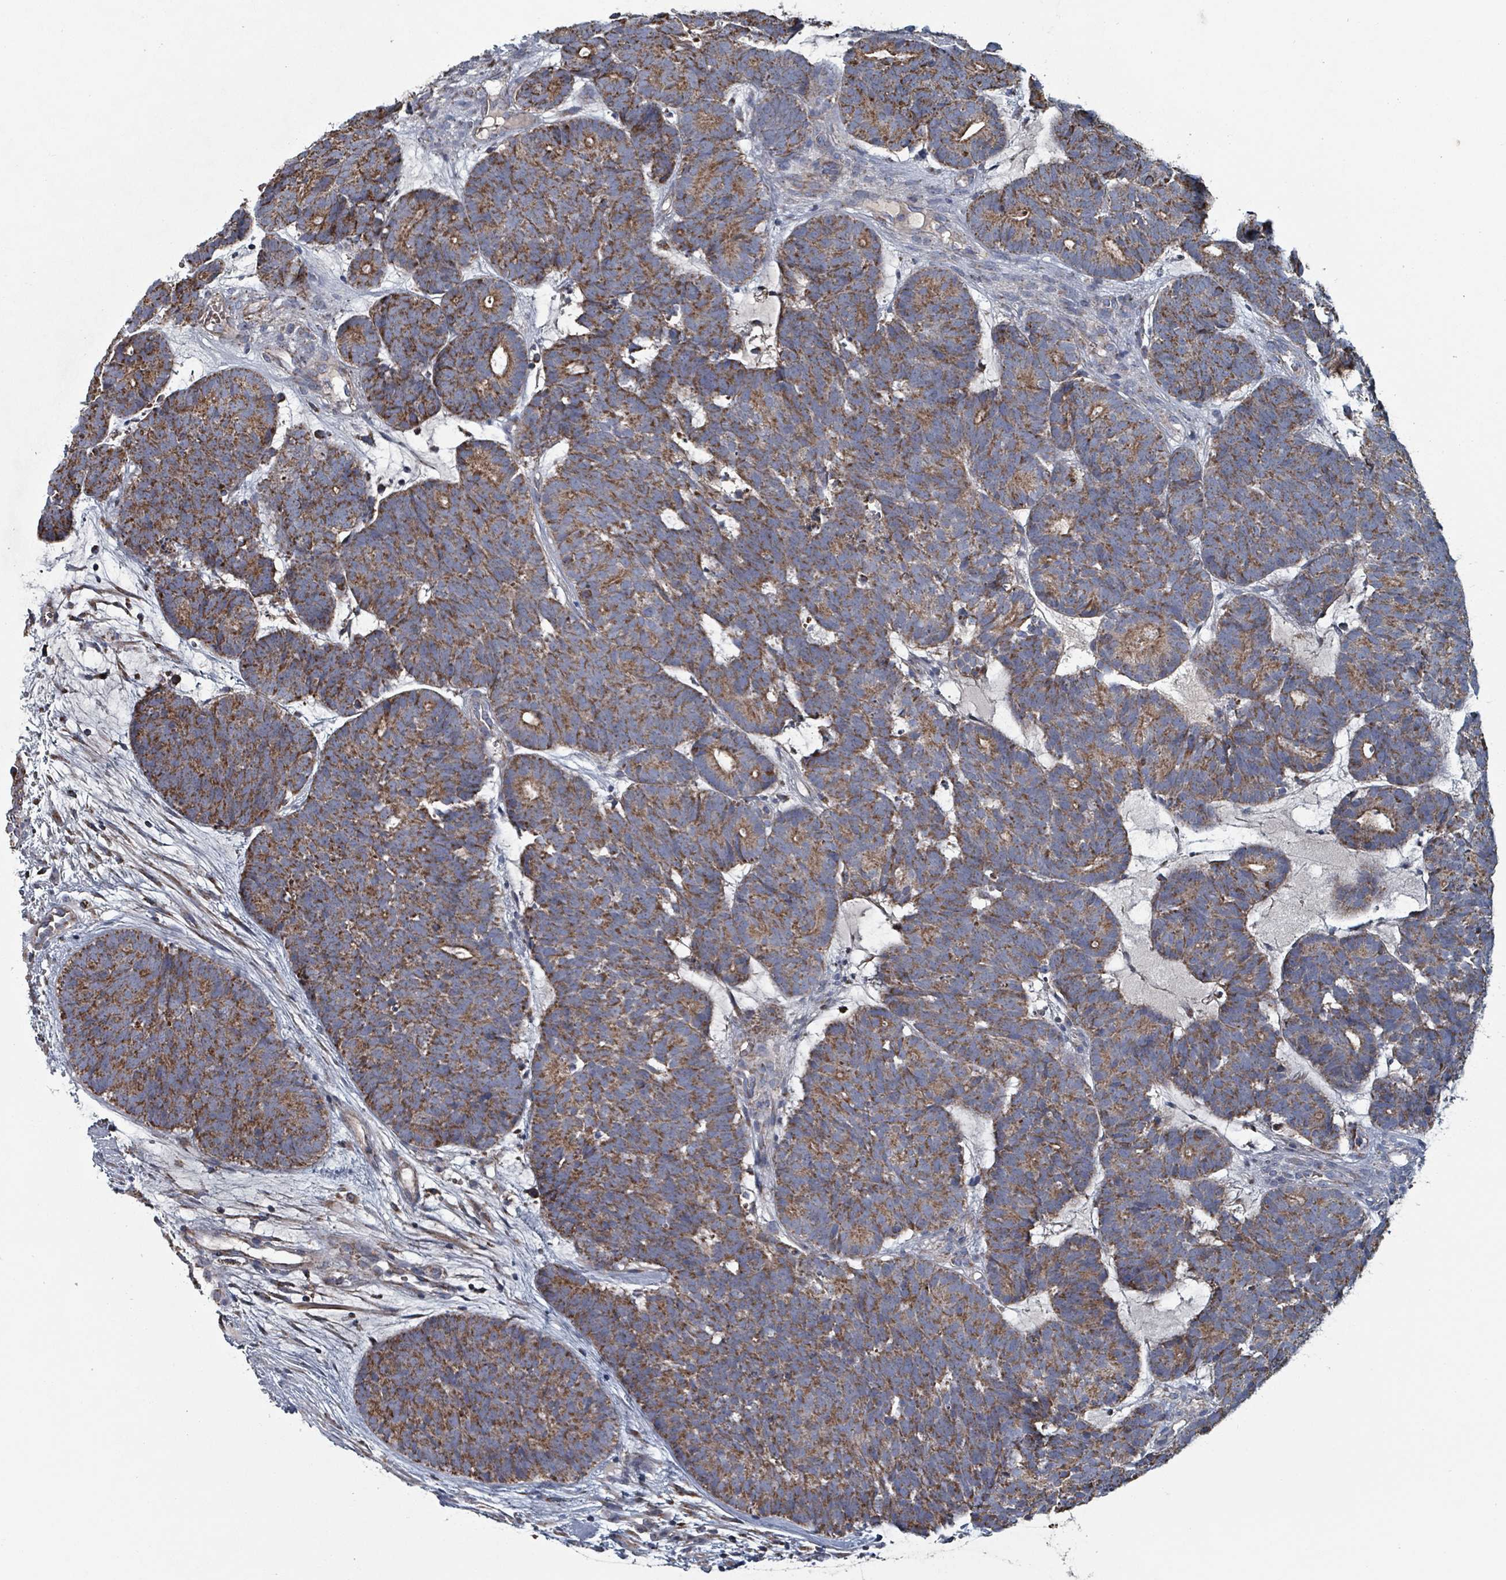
{"staining": {"intensity": "moderate", "quantity": ">75%", "location": "cytoplasmic/membranous"}, "tissue": "head and neck cancer", "cell_type": "Tumor cells", "image_type": "cancer", "snomed": [{"axis": "morphology", "description": "Adenocarcinoma, NOS"}, {"axis": "topography", "description": "Head-Neck"}], "caption": "IHC staining of head and neck cancer, which displays medium levels of moderate cytoplasmic/membranous expression in about >75% of tumor cells indicating moderate cytoplasmic/membranous protein expression. The staining was performed using DAB (3,3'-diaminobenzidine) (brown) for protein detection and nuclei were counterstained in hematoxylin (blue).", "gene": "ABHD18", "patient": {"sex": "female", "age": 81}}